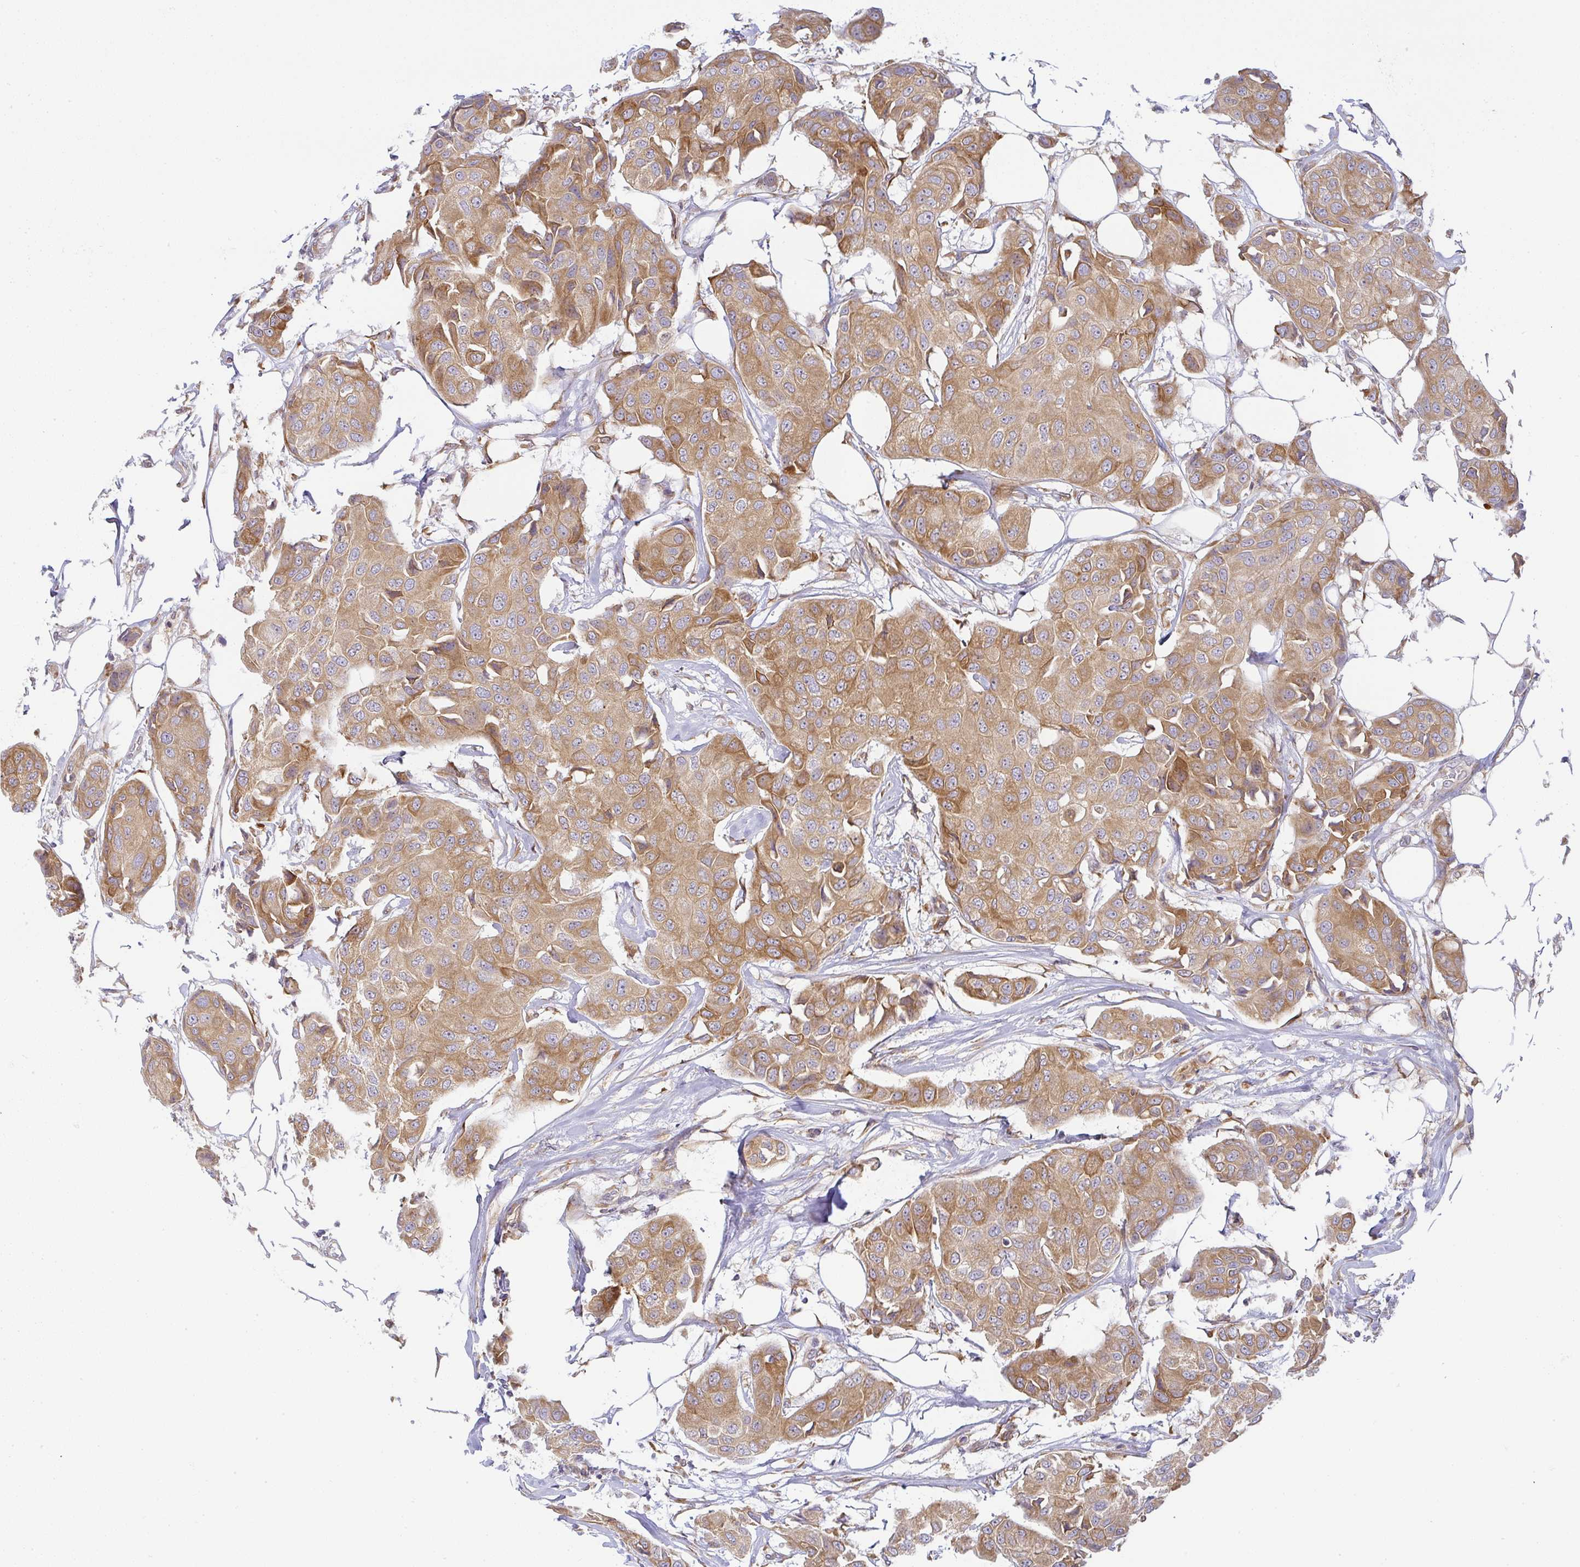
{"staining": {"intensity": "moderate", "quantity": ">75%", "location": "cytoplasmic/membranous"}, "tissue": "breast cancer", "cell_type": "Tumor cells", "image_type": "cancer", "snomed": [{"axis": "morphology", "description": "Duct carcinoma"}, {"axis": "topography", "description": "Breast"}, {"axis": "topography", "description": "Lymph node"}], "caption": "Moderate cytoplasmic/membranous staining for a protein is seen in about >75% of tumor cells of breast infiltrating ductal carcinoma using IHC.", "gene": "DERL2", "patient": {"sex": "female", "age": 80}}